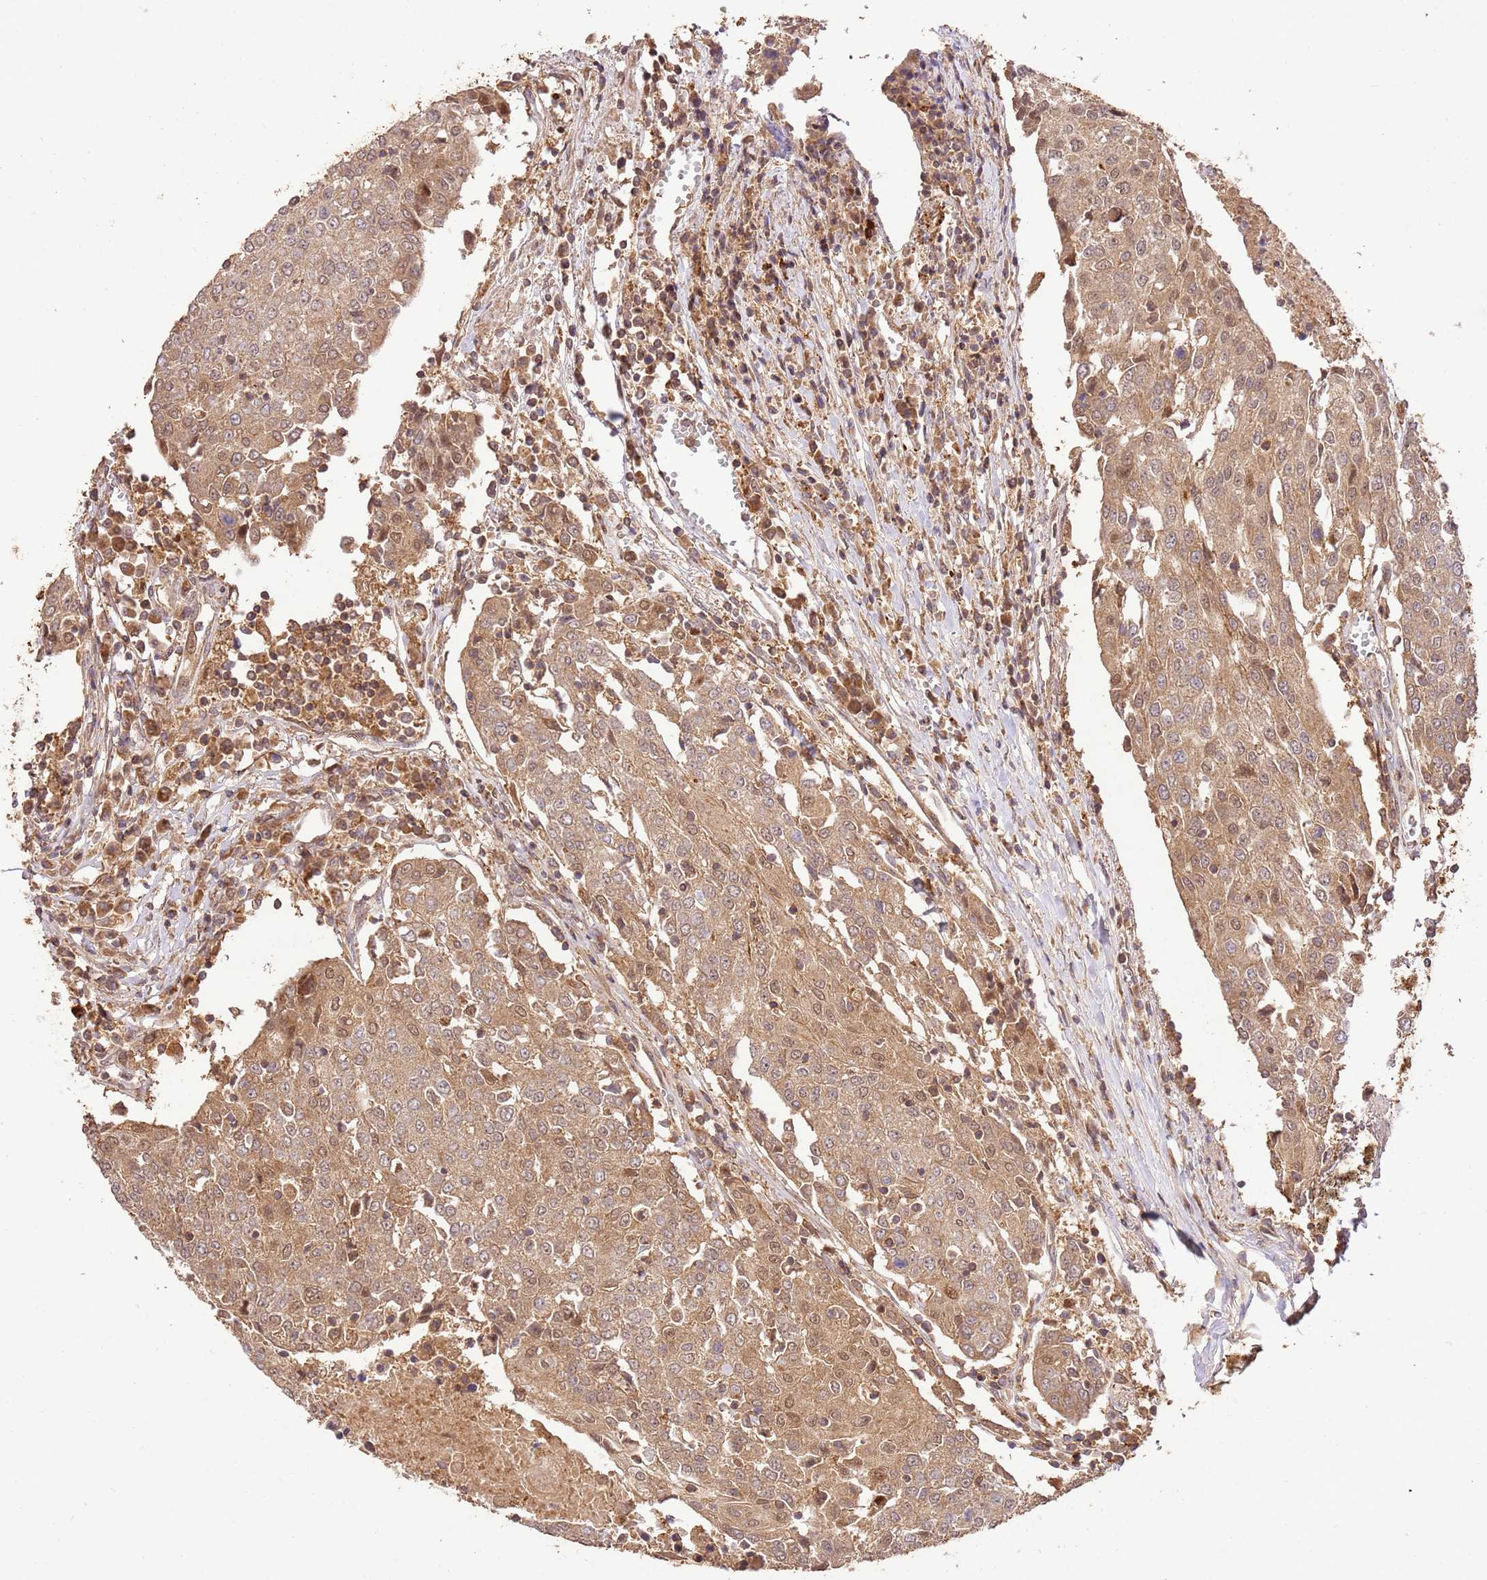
{"staining": {"intensity": "moderate", "quantity": ">75%", "location": "cytoplasmic/membranous,nuclear"}, "tissue": "urothelial cancer", "cell_type": "Tumor cells", "image_type": "cancer", "snomed": [{"axis": "morphology", "description": "Urothelial carcinoma, High grade"}, {"axis": "topography", "description": "Urinary bladder"}], "caption": "This photomicrograph displays high-grade urothelial carcinoma stained with immunohistochemistry (IHC) to label a protein in brown. The cytoplasmic/membranous and nuclear of tumor cells show moderate positivity for the protein. Nuclei are counter-stained blue.", "gene": "LRRC28", "patient": {"sex": "female", "age": 85}}